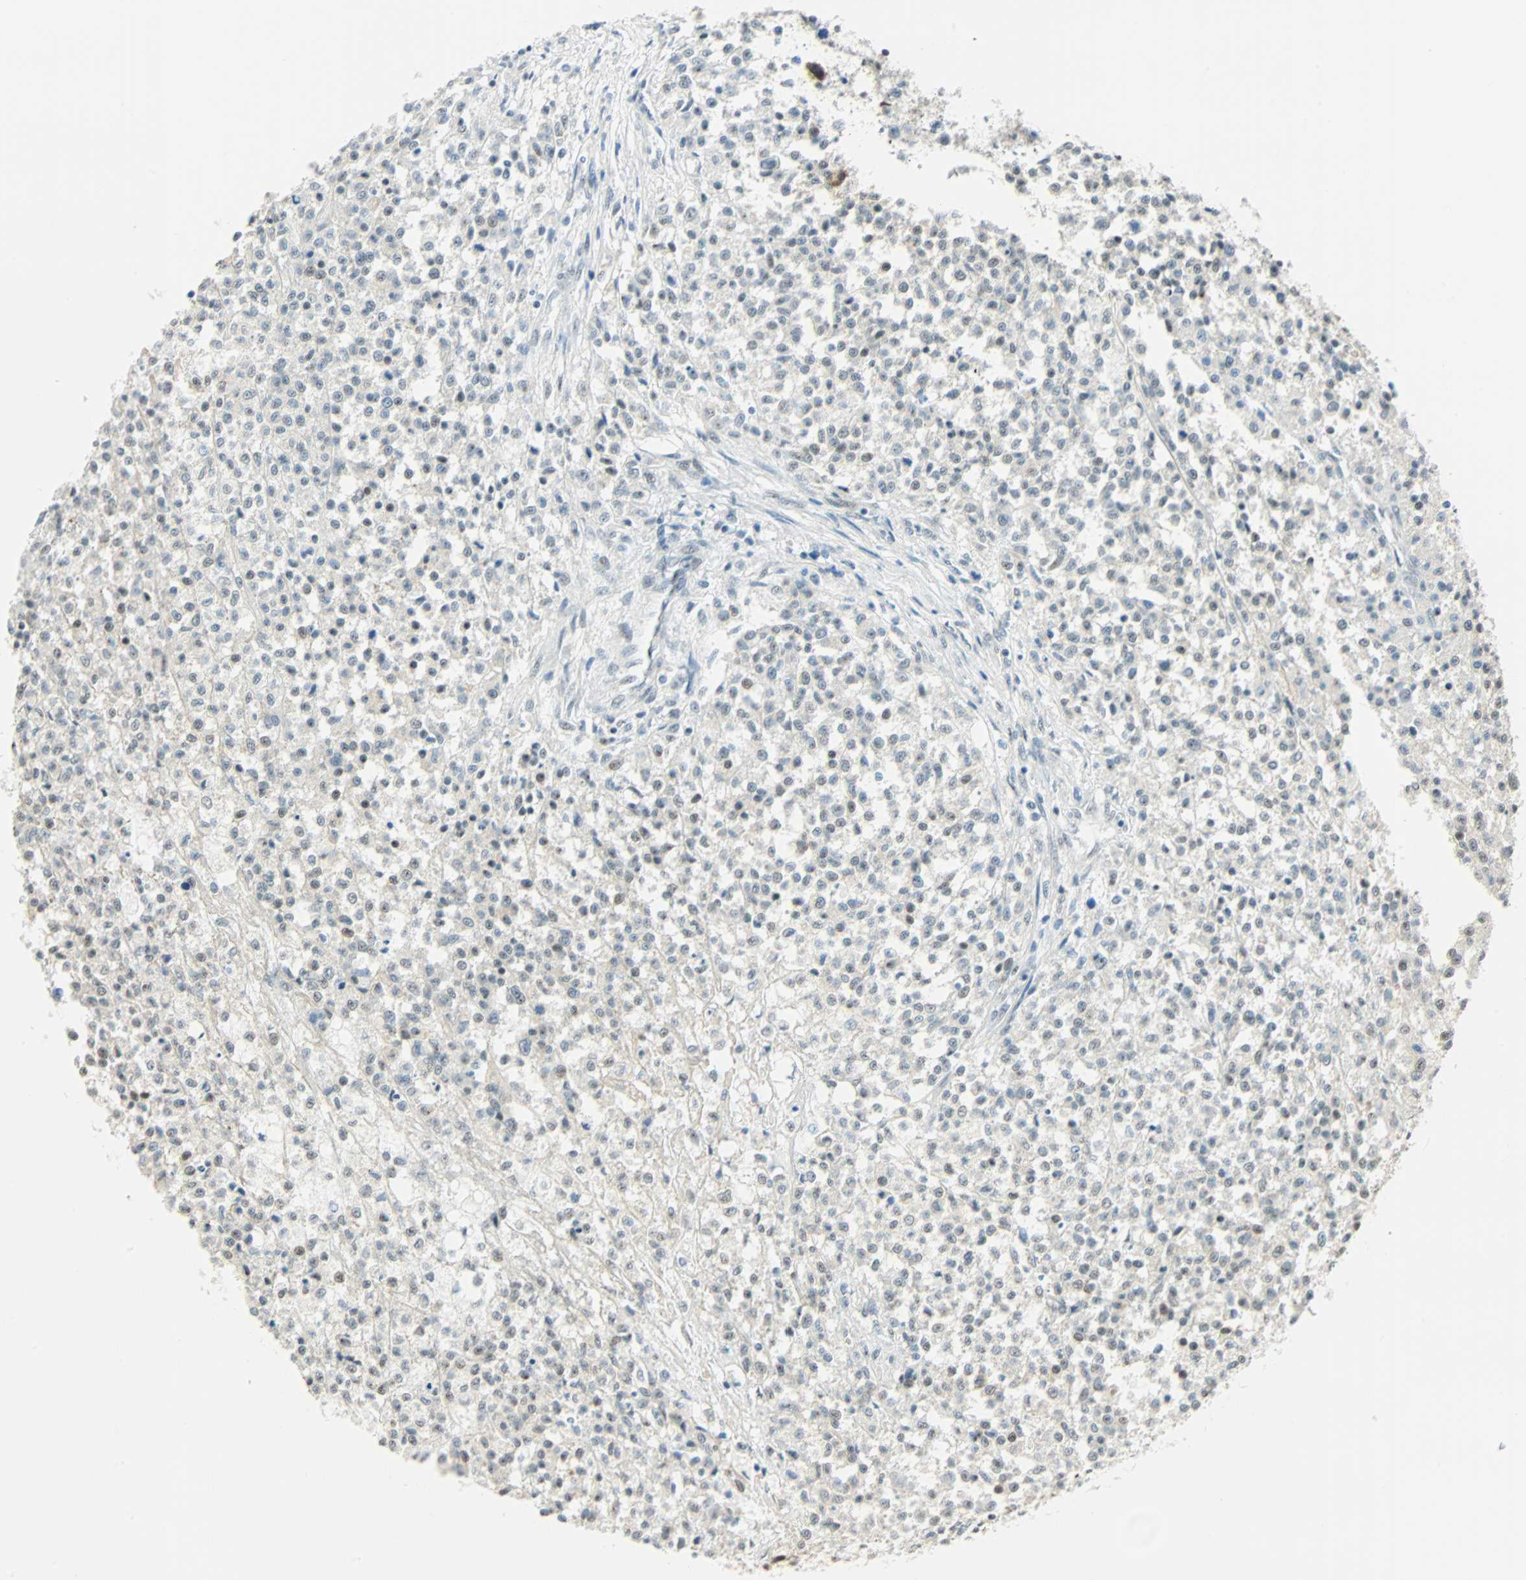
{"staining": {"intensity": "negative", "quantity": "none", "location": "none"}, "tissue": "testis cancer", "cell_type": "Tumor cells", "image_type": "cancer", "snomed": [{"axis": "morphology", "description": "Seminoma, NOS"}, {"axis": "topography", "description": "Testis"}], "caption": "An image of seminoma (testis) stained for a protein reveals no brown staining in tumor cells.", "gene": "NELFE", "patient": {"sex": "male", "age": 59}}